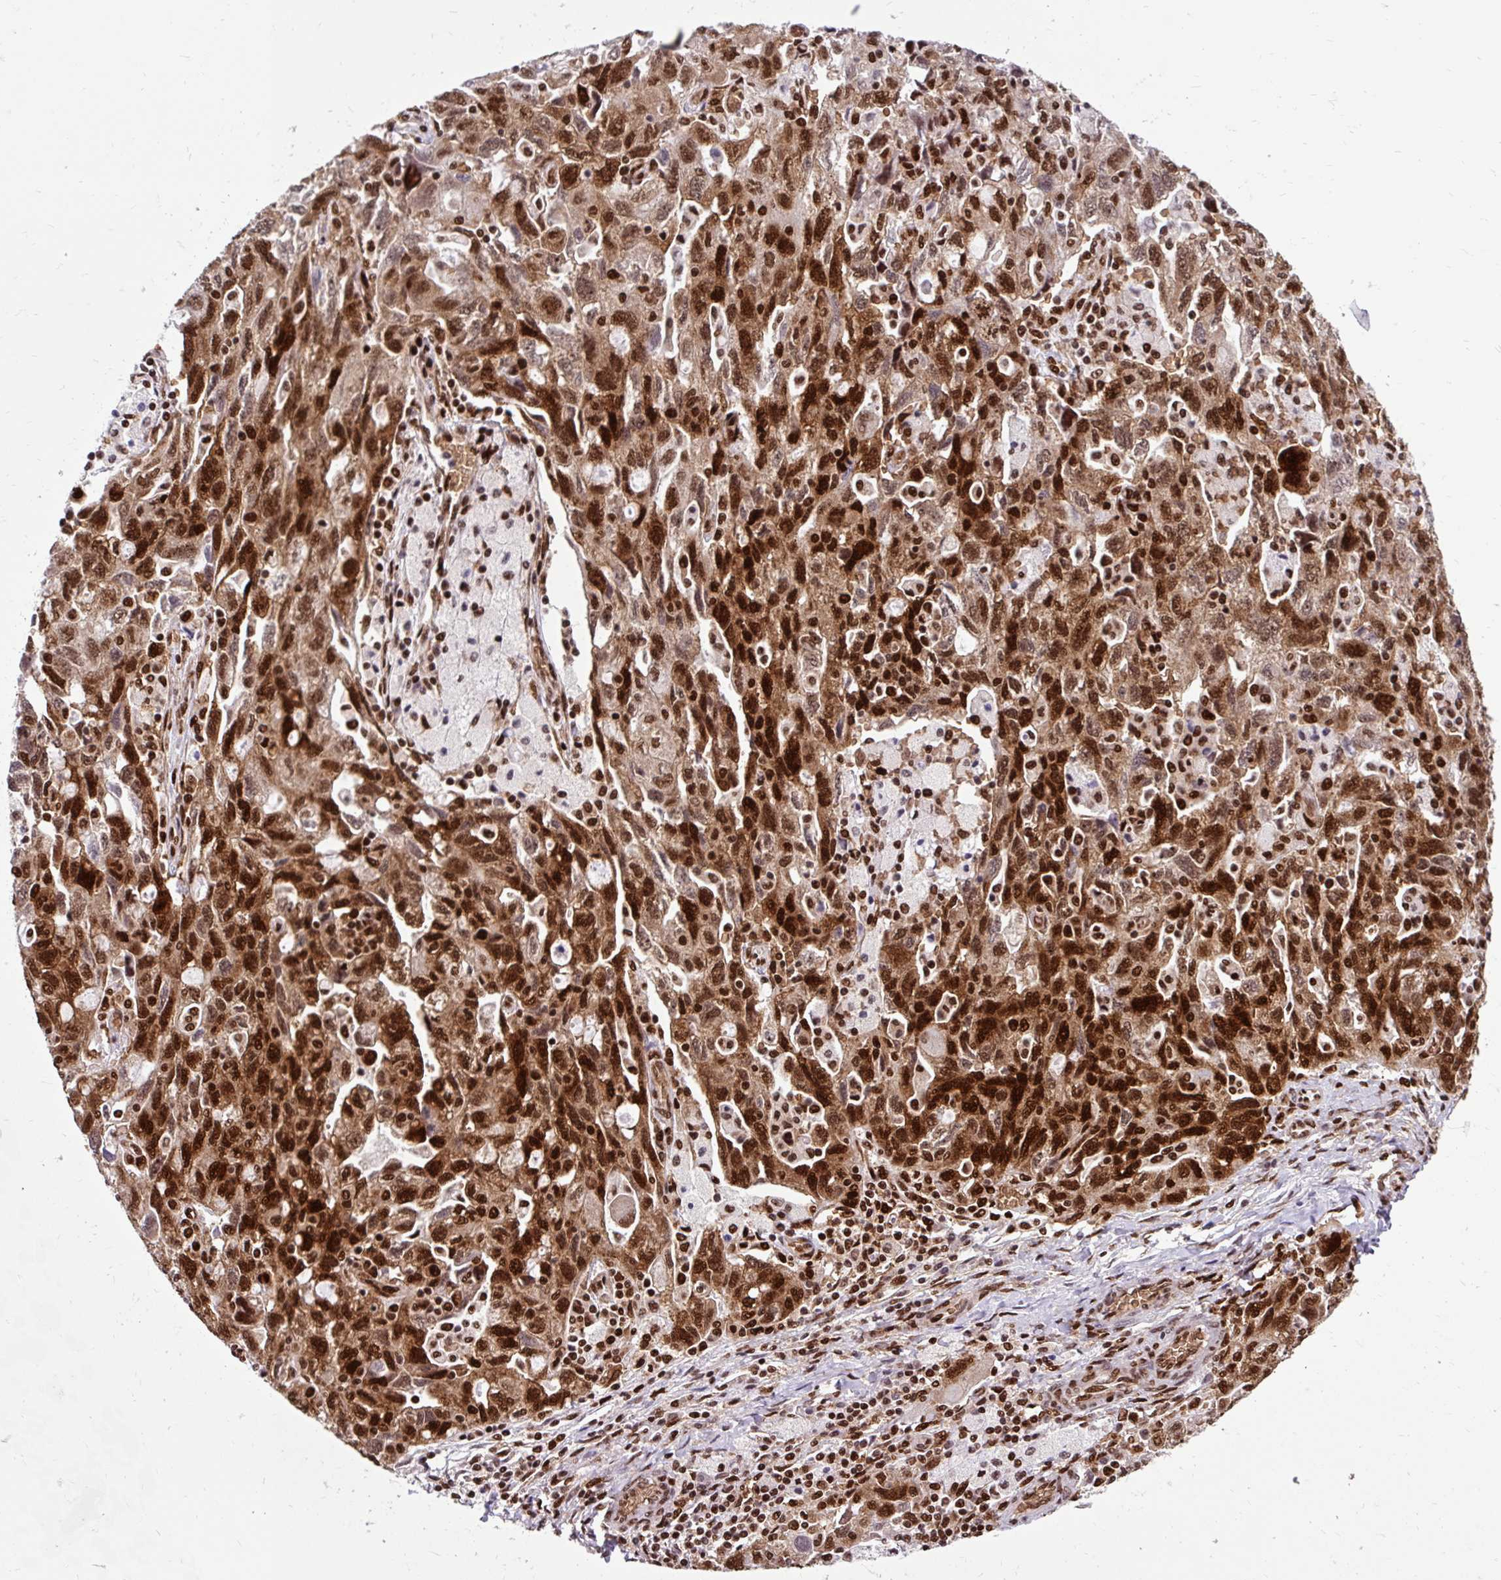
{"staining": {"intensity": "strong", "quantity": ">75%", "location": "cytoplasmic/membranous,nuclear"}, "tissue": "ovarian cancer", "cell_type": "Tumor cells", "image_type": "cancer", "snomed": [{"axis": "morphology", "description": "Carcinoma, NOS"}, {"axis": "morphology", "description": "Cystadenocarcinoma, serous, NOS"}, {"axis": "topography", "description": "Ovary"}], "caption": "High-magnification brightfield microscopy of ovarian cancer (carcinoma) stained with DAB (3,3'-diaminobenzidine) (brown) and counterstained with hematoxylin (blue). tumor cells exhibit strong cytoplasmic/membranous and nuclear staining is identified in about>75% of cells.", "gene": "FUS", "patient": {"sex": "female", "age": 69}}